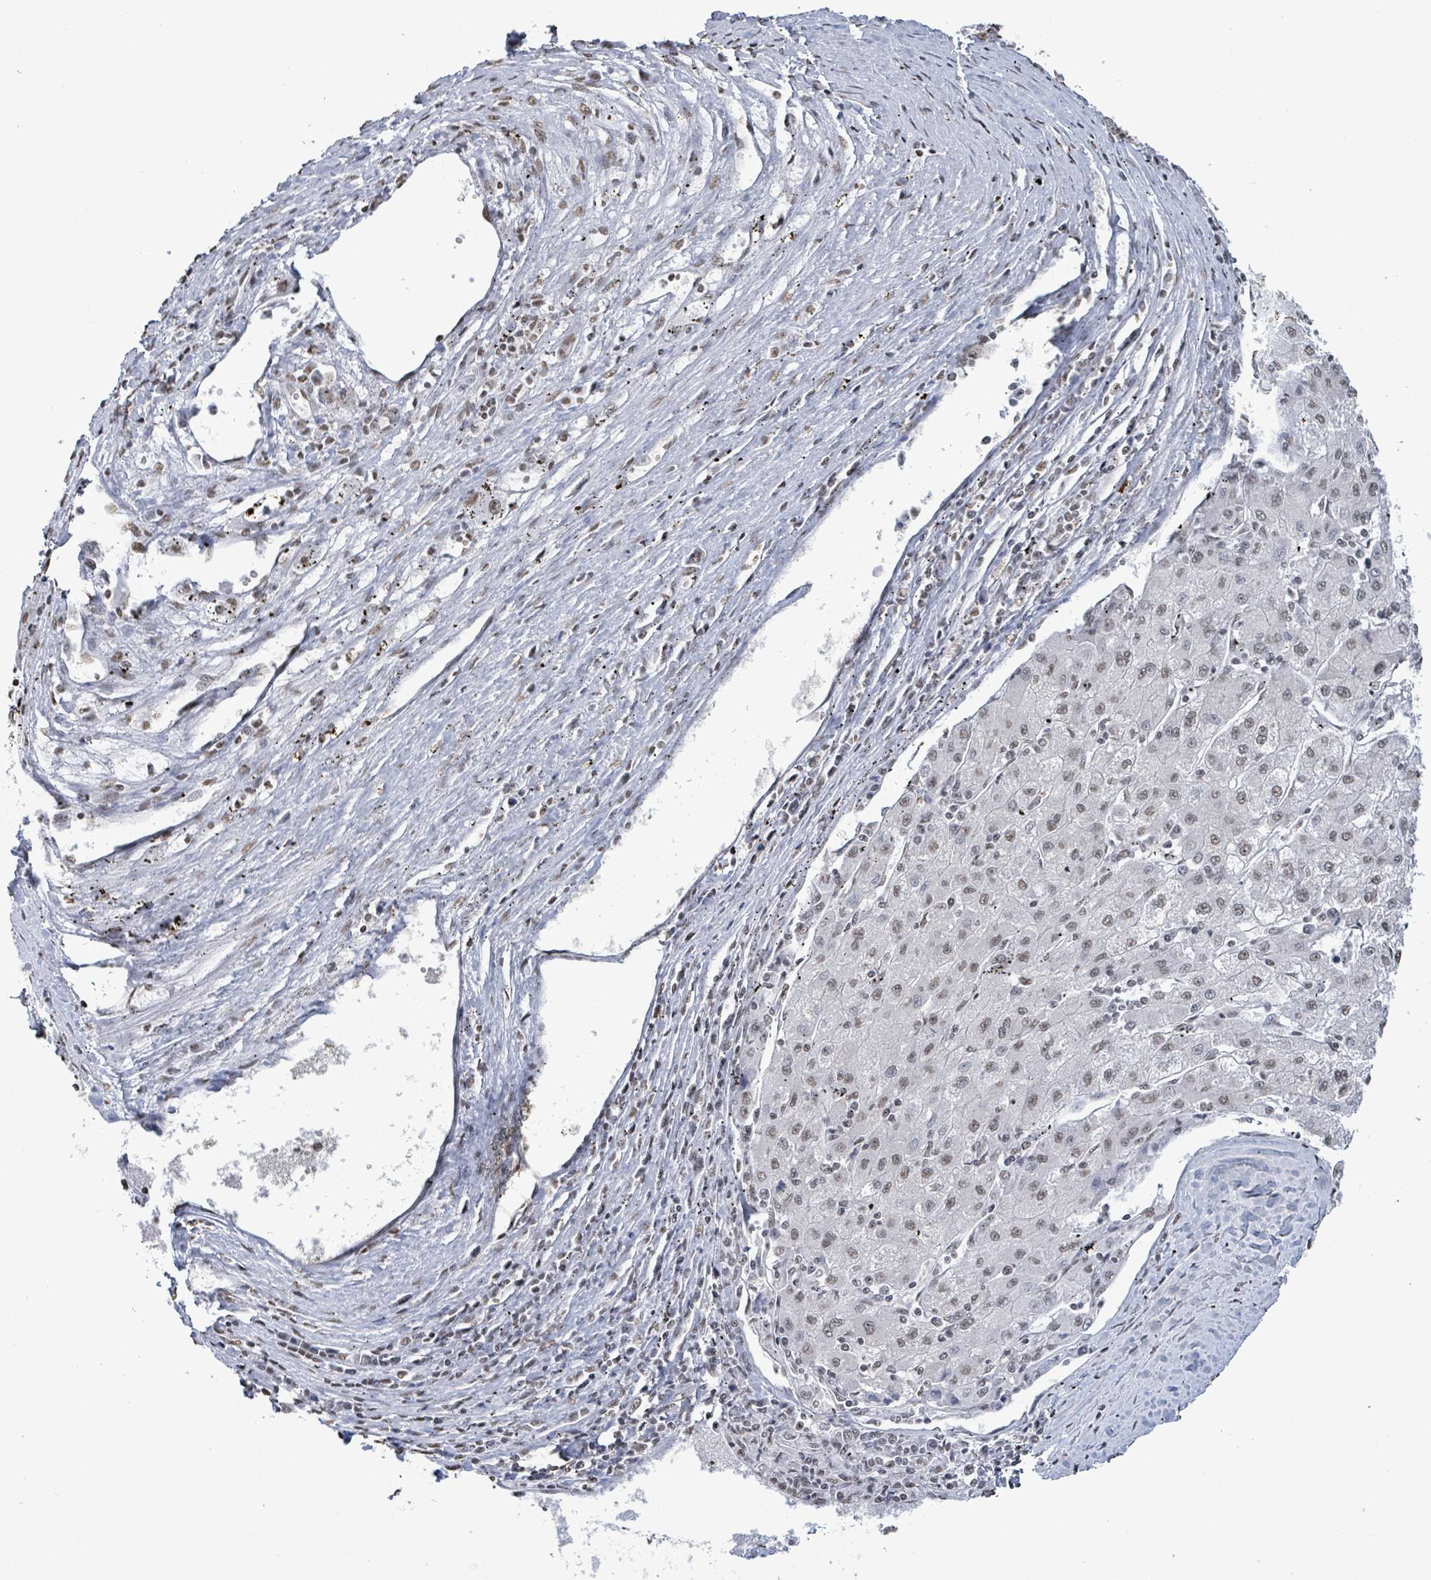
{"staining": {"intensity": "weak", "quantity": ">75%", "location": "nuclear"}, "tissue": "liver cancer", "cell_type": "Tumor cells", "image_type": "cancer", "snomed": [{"axis": "morphology", "description": "Carcinoma, Hepatocellular, NOS"}, {"axis": "topography", "description": "Liver"}], "caption": "The immunohistochemical stain highlights weak nuclear positivity in tumor cells of liver cancer tissue.", "gene": "SAMD14", "patient": {"sex": "male", "age": 72}}